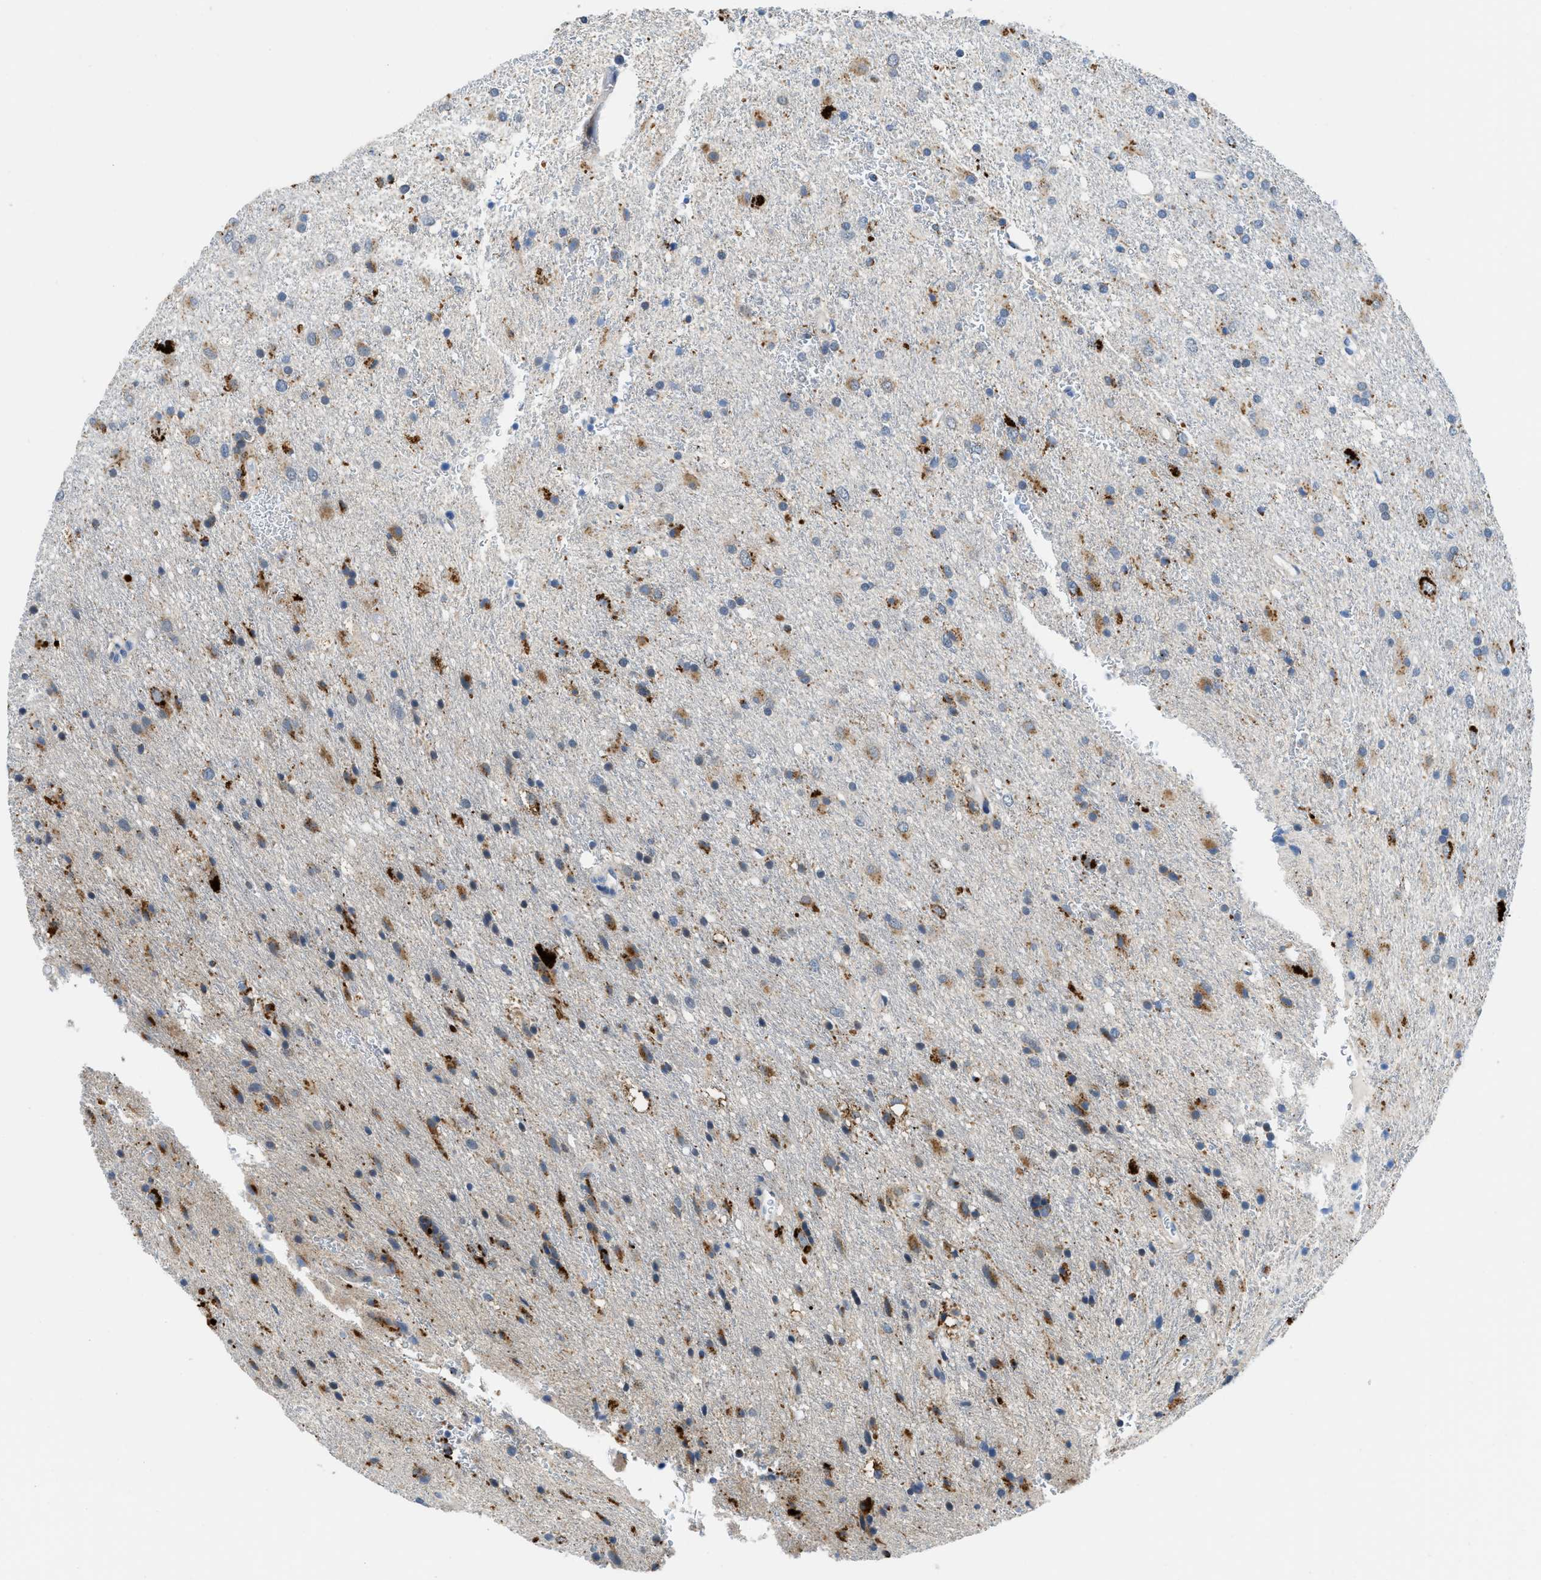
{"staining": {"intensity": "moderate", "quantity": "25%-75%", "location": "cytoplasmic/membranous"}, "tissue": "glioma", "cell_type": "Tumor cells", "image_type": "cancer", "snomed": [{"axis": "morphology", "description": "Glioma, malignant, Low grade"}, {"axis": "topography", "description": "Brain"}], "caption": "Low-grade glioma (malignant) stained with immunohistochemistry (IHC) reveals moderate cytoplasmic/membranous expression in approximately 25%-75% of tumor cells.", "gene": "TSPAN3", "patient": {"sex": "male", "age": 77}}